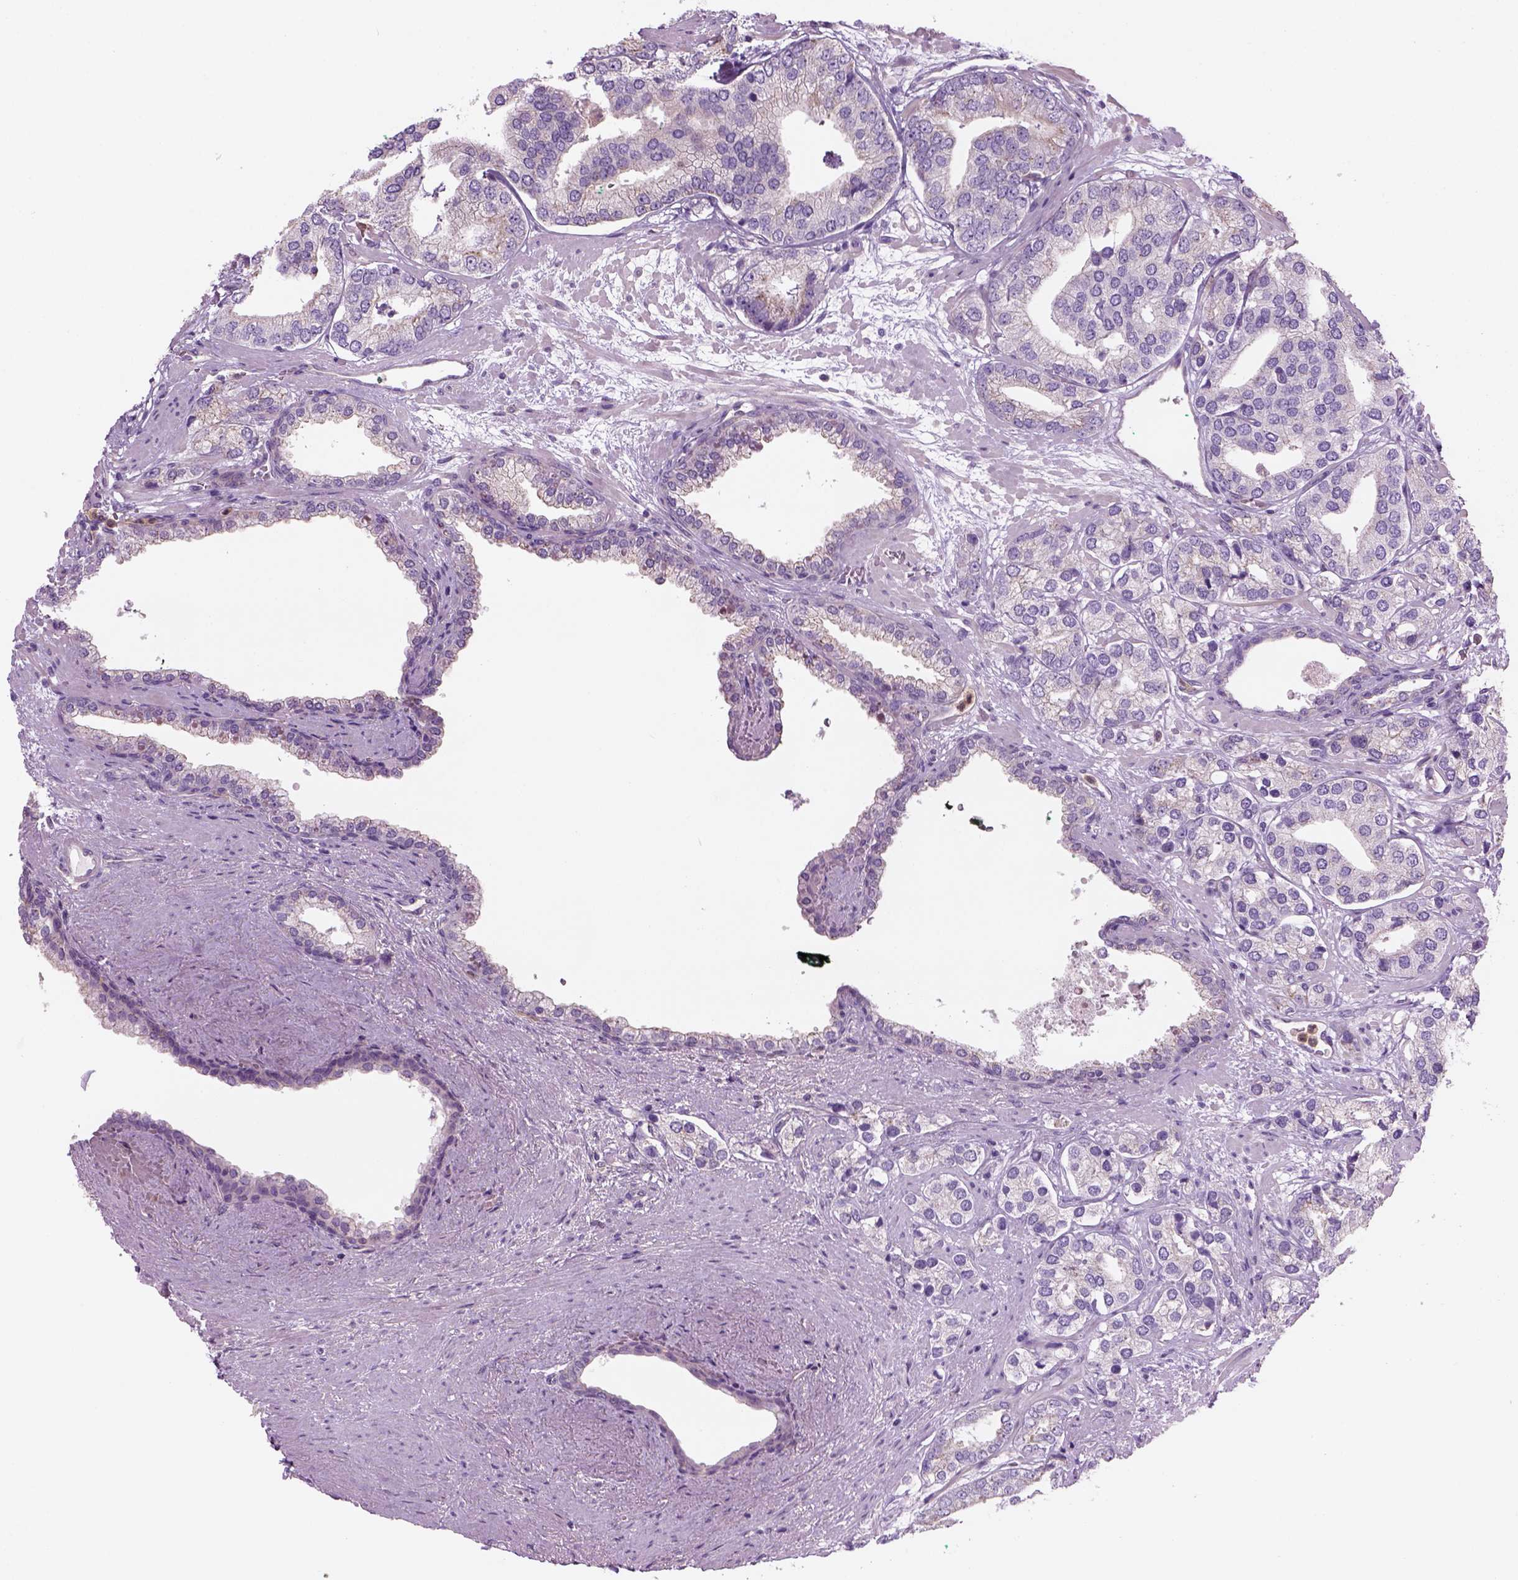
{"staining": {"intensity": "negative", "quantity": "none", "location": "none"}, "tissue": "prostate cancer", "cell_type": "Tumor cells", "image_type": "cancer", "snomed": [{"axis": "morphology", "description": "Adenocarcinoma, High grade"}, {"axis": "topography", "description": "Prostate"}], "caption": "Human prostate adenocarcinoma (high-grade) stained for a protein using immunohistochemistry displays no positivity in tumor cells.", "gene": "CD84", "patient": {"sex": "male", "age": 58}}